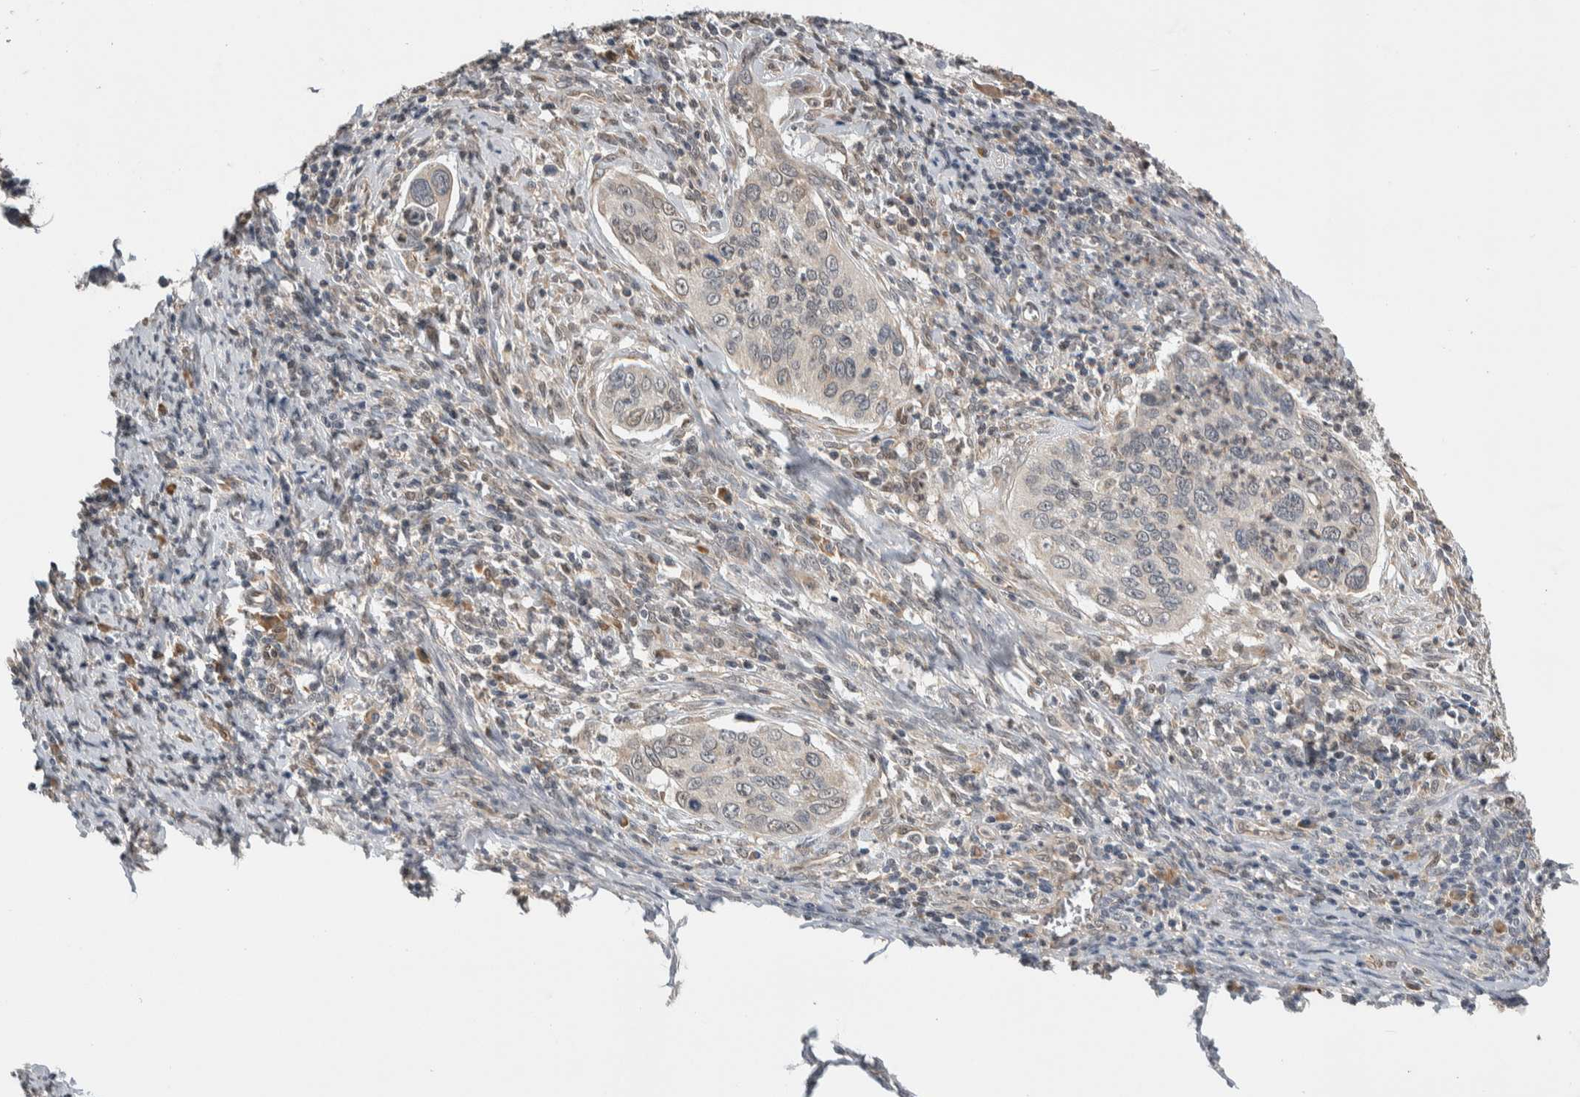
{"staining": {"intensity": "weak", "quantity": "<25%", "location": "nuclear"}, "tissue": "cervical cancer", "cell_type": "Tumor cells", "image_type": "cancer", "snomed": [{"axis": "morphology", "description": "Squamous cell carcinoma, NOS"}, {"axis": "topography", "description": "Cervix"}], "caption": "Immunohistochemistry (IHC) image of squamous cell carcinoma (cervical) stained for a protein (brown), which displays no expression in tumor cells.", "gene": "PRDM4", "patient": {"sex": "female", "age": 53}}